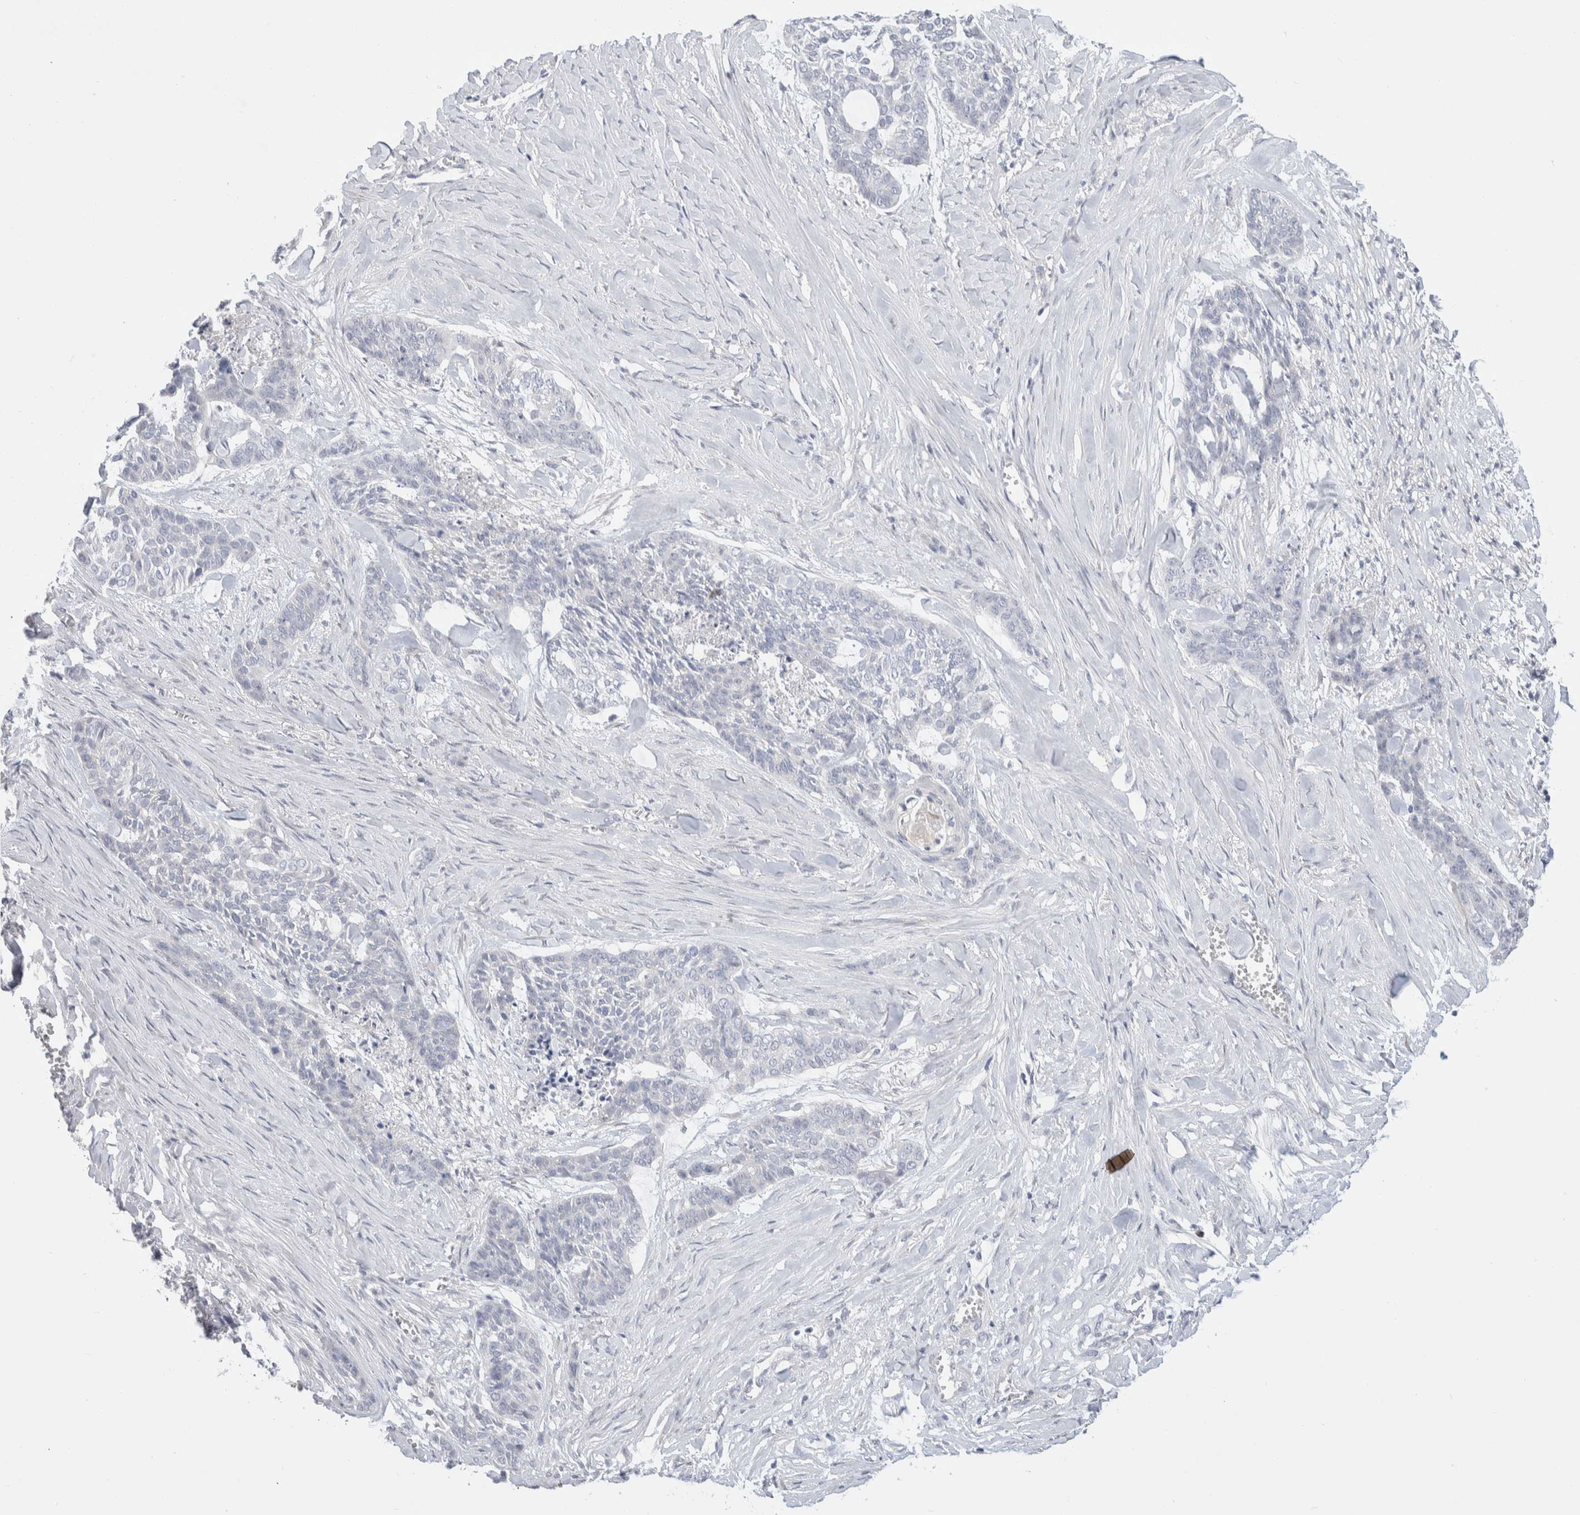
{"staining": {"intensity": "negative", "quantity": "none", "location": "none"}, "tissue": "skin cancer", "cell_type": "Tumor cells", "image_type": "cancer", "snomed": [{"axis": "morphology", "description": "Basal cell carcinoma"}, {"axis": "topography", "description": "Skin"}], "caption": "A high-resolution histopathology image shows immunohistochemistry (IHC) staining of skin basal cell carcinoma, which demonstrates no significant staining in tumor cells. The staining was performed using DAB to visualize the protein expression in brown, while the nuclei were stained in blue with hematoxylin (Magnification: 20x).", "gene": "RUSF1", "patient": {"sex": "female", "age": 64}}